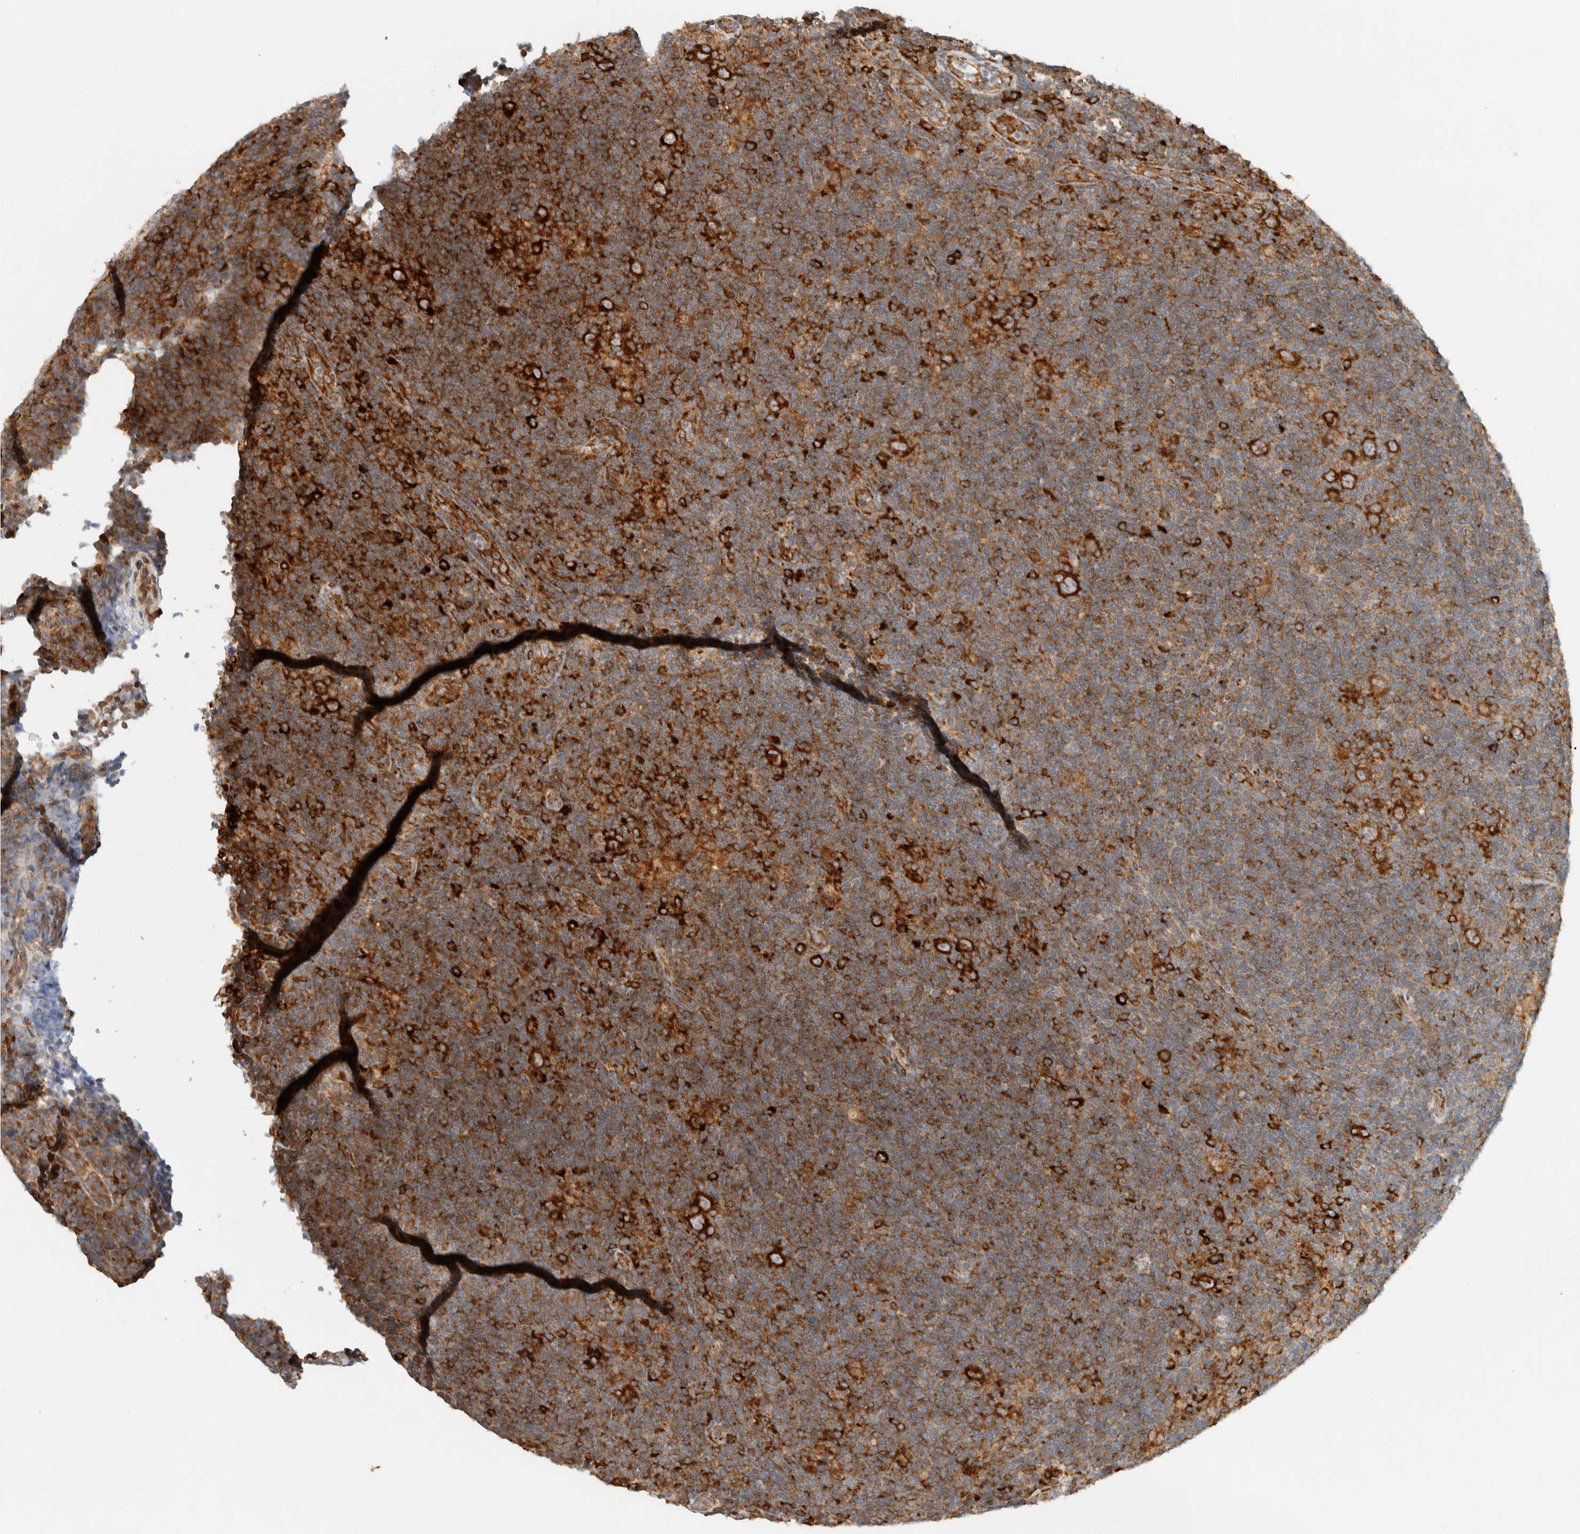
{"staining": {"intensity": "strong", "quantity": ">75%", "location": "cytoplasmic/membranous"}, "tissue": "lymphoma", "cell_type": "Tumor cells", "image_type": "cancer", "snomed": [{"axis": "morphology", "description": "Hodgkin's disease, NOS"}, {"axis": "topography", "description": "Lymph node"}], "caption": "This is an image of immunohistochemistry (IHC) staining of lymphoma, which shows strong expression in the cytoplasmic/membranous of tumor cells.", "gene": "LLGL2", "patient": {"sex": "female", "age": 57}}